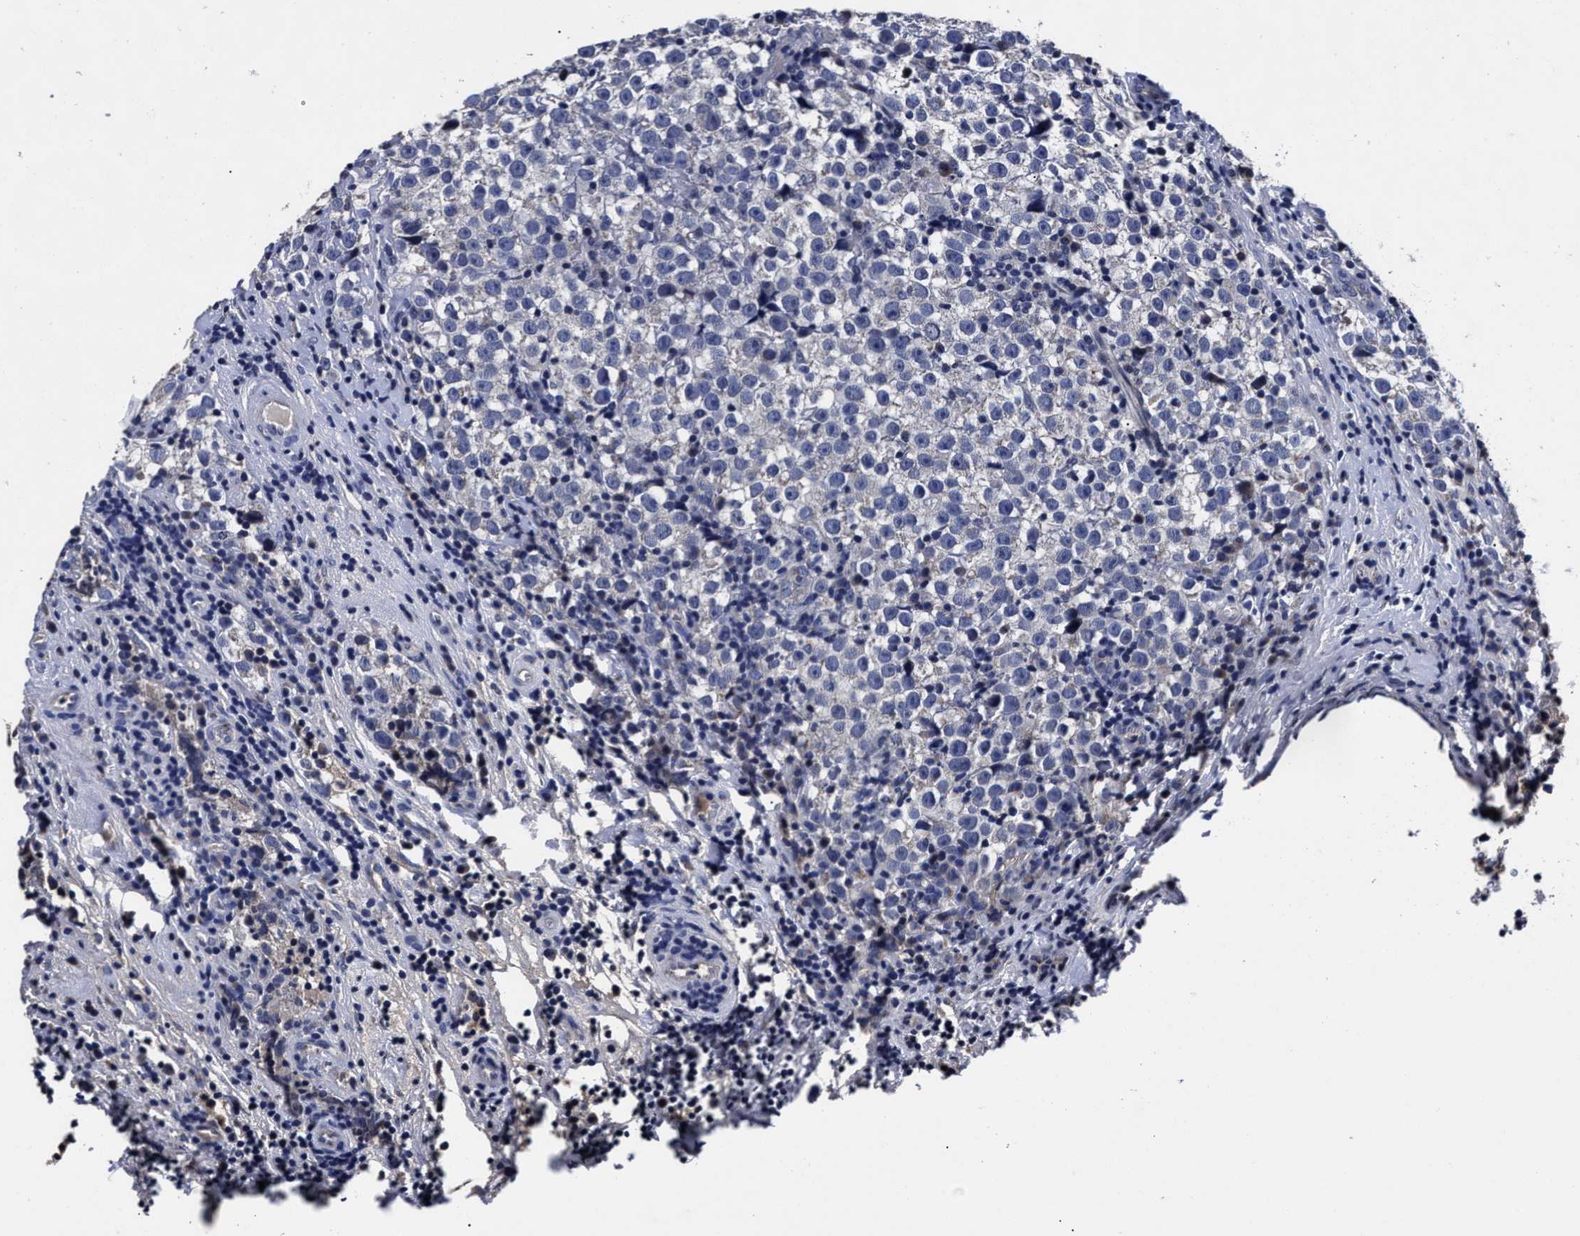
{"staining": {"intensity": "negative", "quantity": "none", "location": "none"}, "tissue": "testis cancer", "cell_type": "Tumor cells", "image_type": "cancer", "snomed": [{"axis": "morphology", "description": "Normal tissue, NOS"}, {"axis": "morphology", "description": "Seminoma, NOS"}, {"axis": "topography", "description": "Testis"}], "caption": "Micrograph shows no significant protein staining in tumor cells of testis seminoma.", "gene": "OLFML2A", "patient": {"sex": "male", "age": 43}}